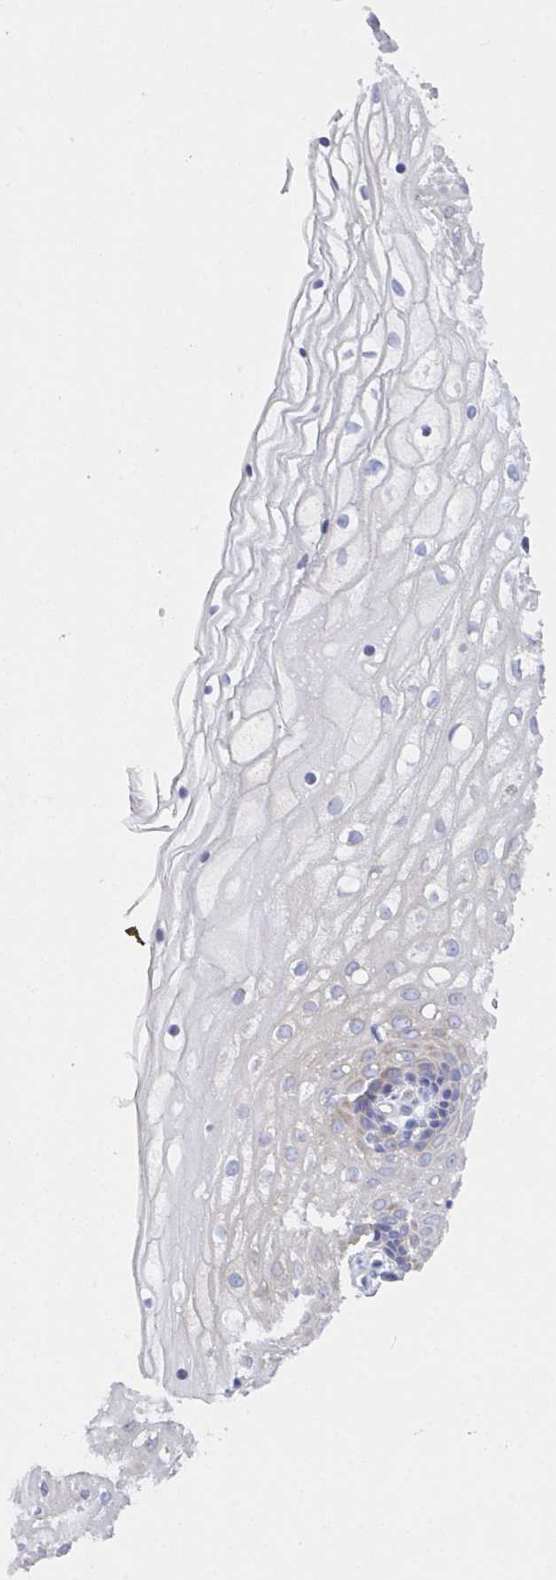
{"staining": {"intensity": "negative", "quantity": "none", "location": "none"}, "tissue": "cervix", "cell_type": "Glandular cells", "image_type": "normal", "snomed": [{"axis": "morphology", "description": "Normal tissue, NOS"}, {"axis": "topography", "description": "Cervix"}], "caption": "Immunohistochemical staining of unremarkable cervix displays no significant expression in glandular cells.", "gene": "CEP170B", "patient": {"sex": "female", "age": 36}}